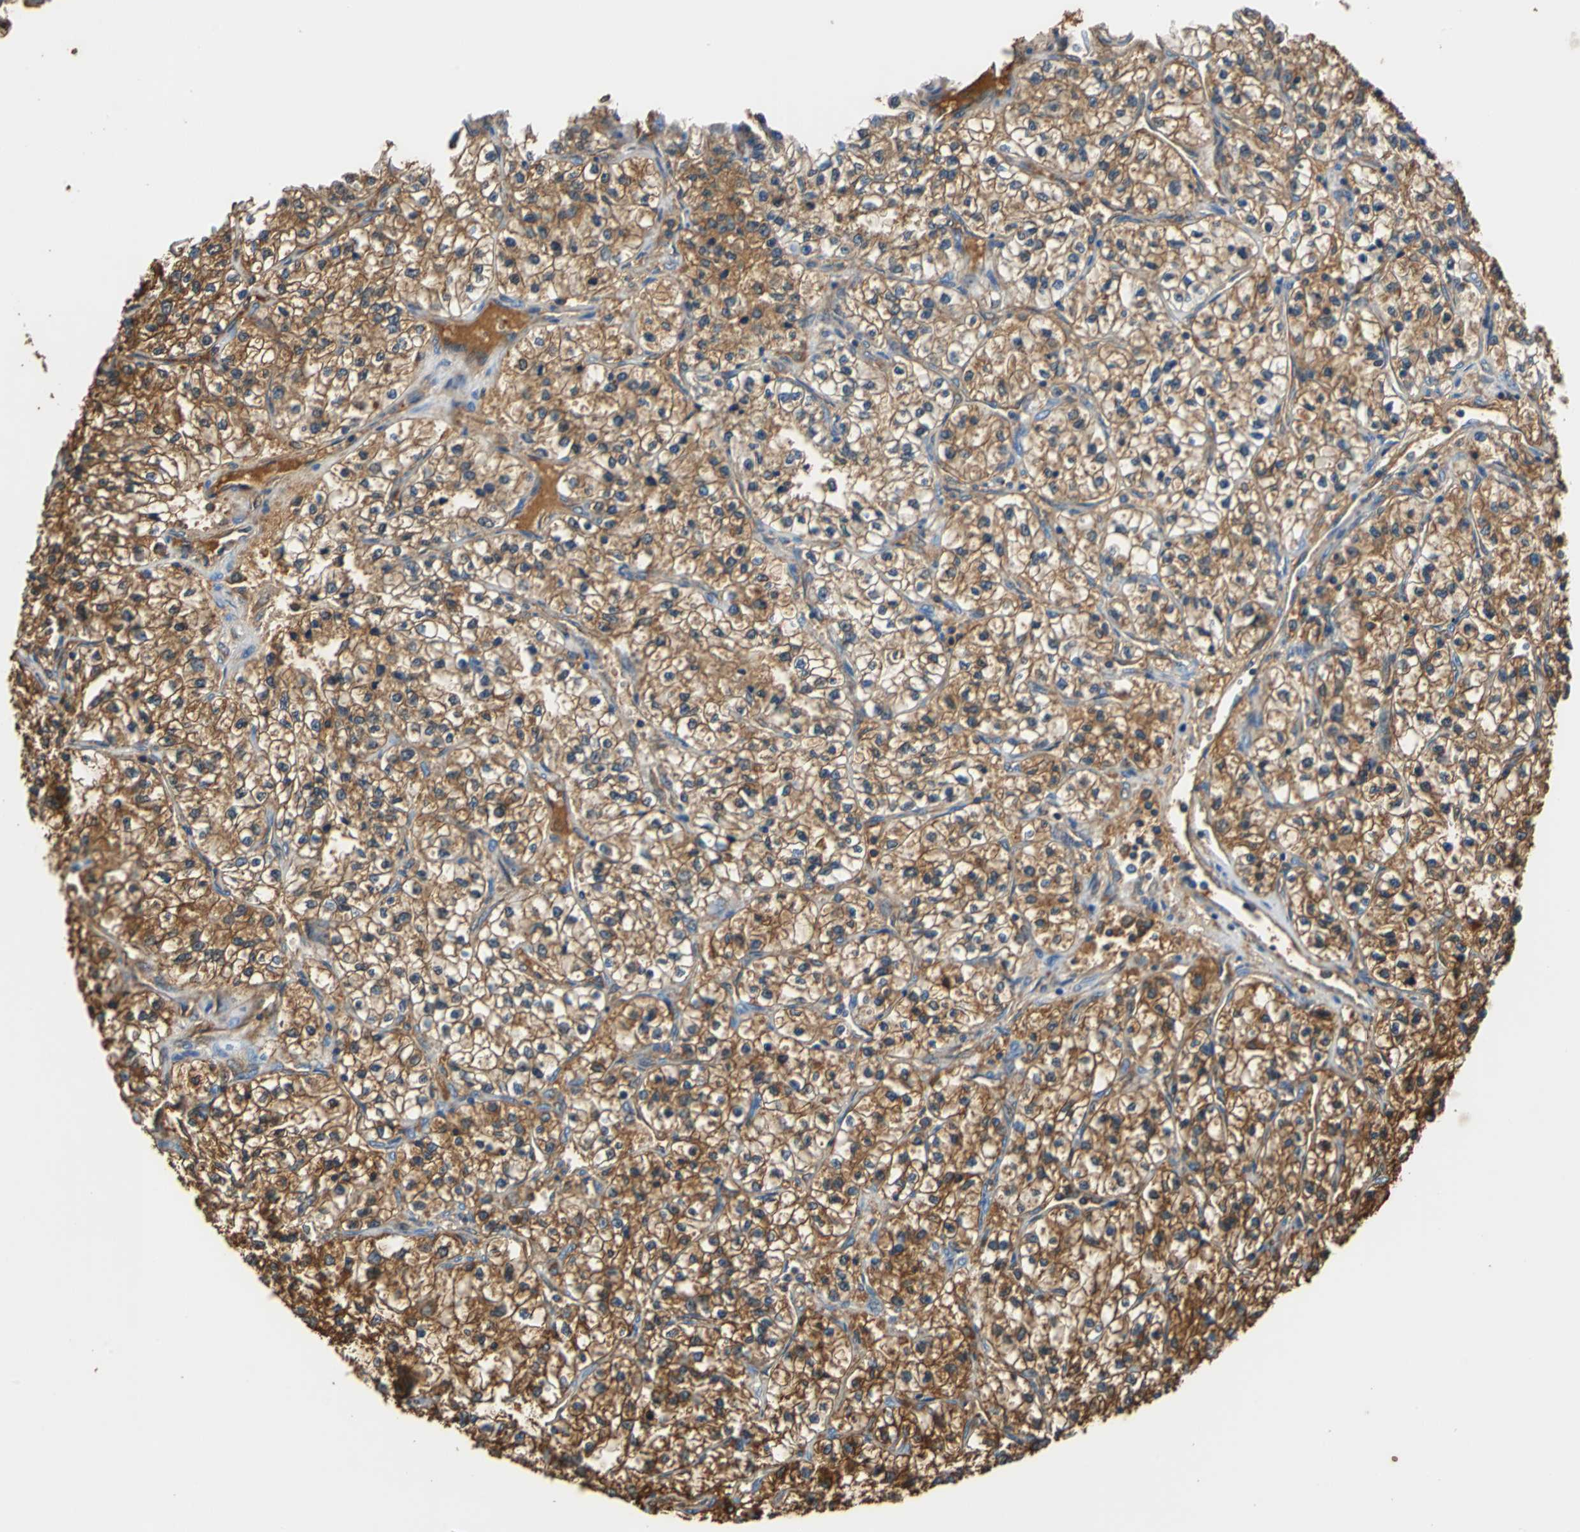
{"staining": {"intensity": "moderate", "quantity": ">75%", "location": "cytoplasmic/membranous"}, "tissue": "renal cancer", "cell_type": "Tumor cells", "image_type": "cancer", "snomed": [{"axis": "morphology", "description": "Adenocarcinoma, NOS"}, {"axis": "topography", "description": "Kidney"}], "caption": "Immunohistochemical staining of human adenocarcinoma (renal) demonstrates medium levels of moderate cytoplasmic/membranous expression in about >75% of tumor cells.", "gene": "ALB", "patient": {"sex": "female", "age": 57}}